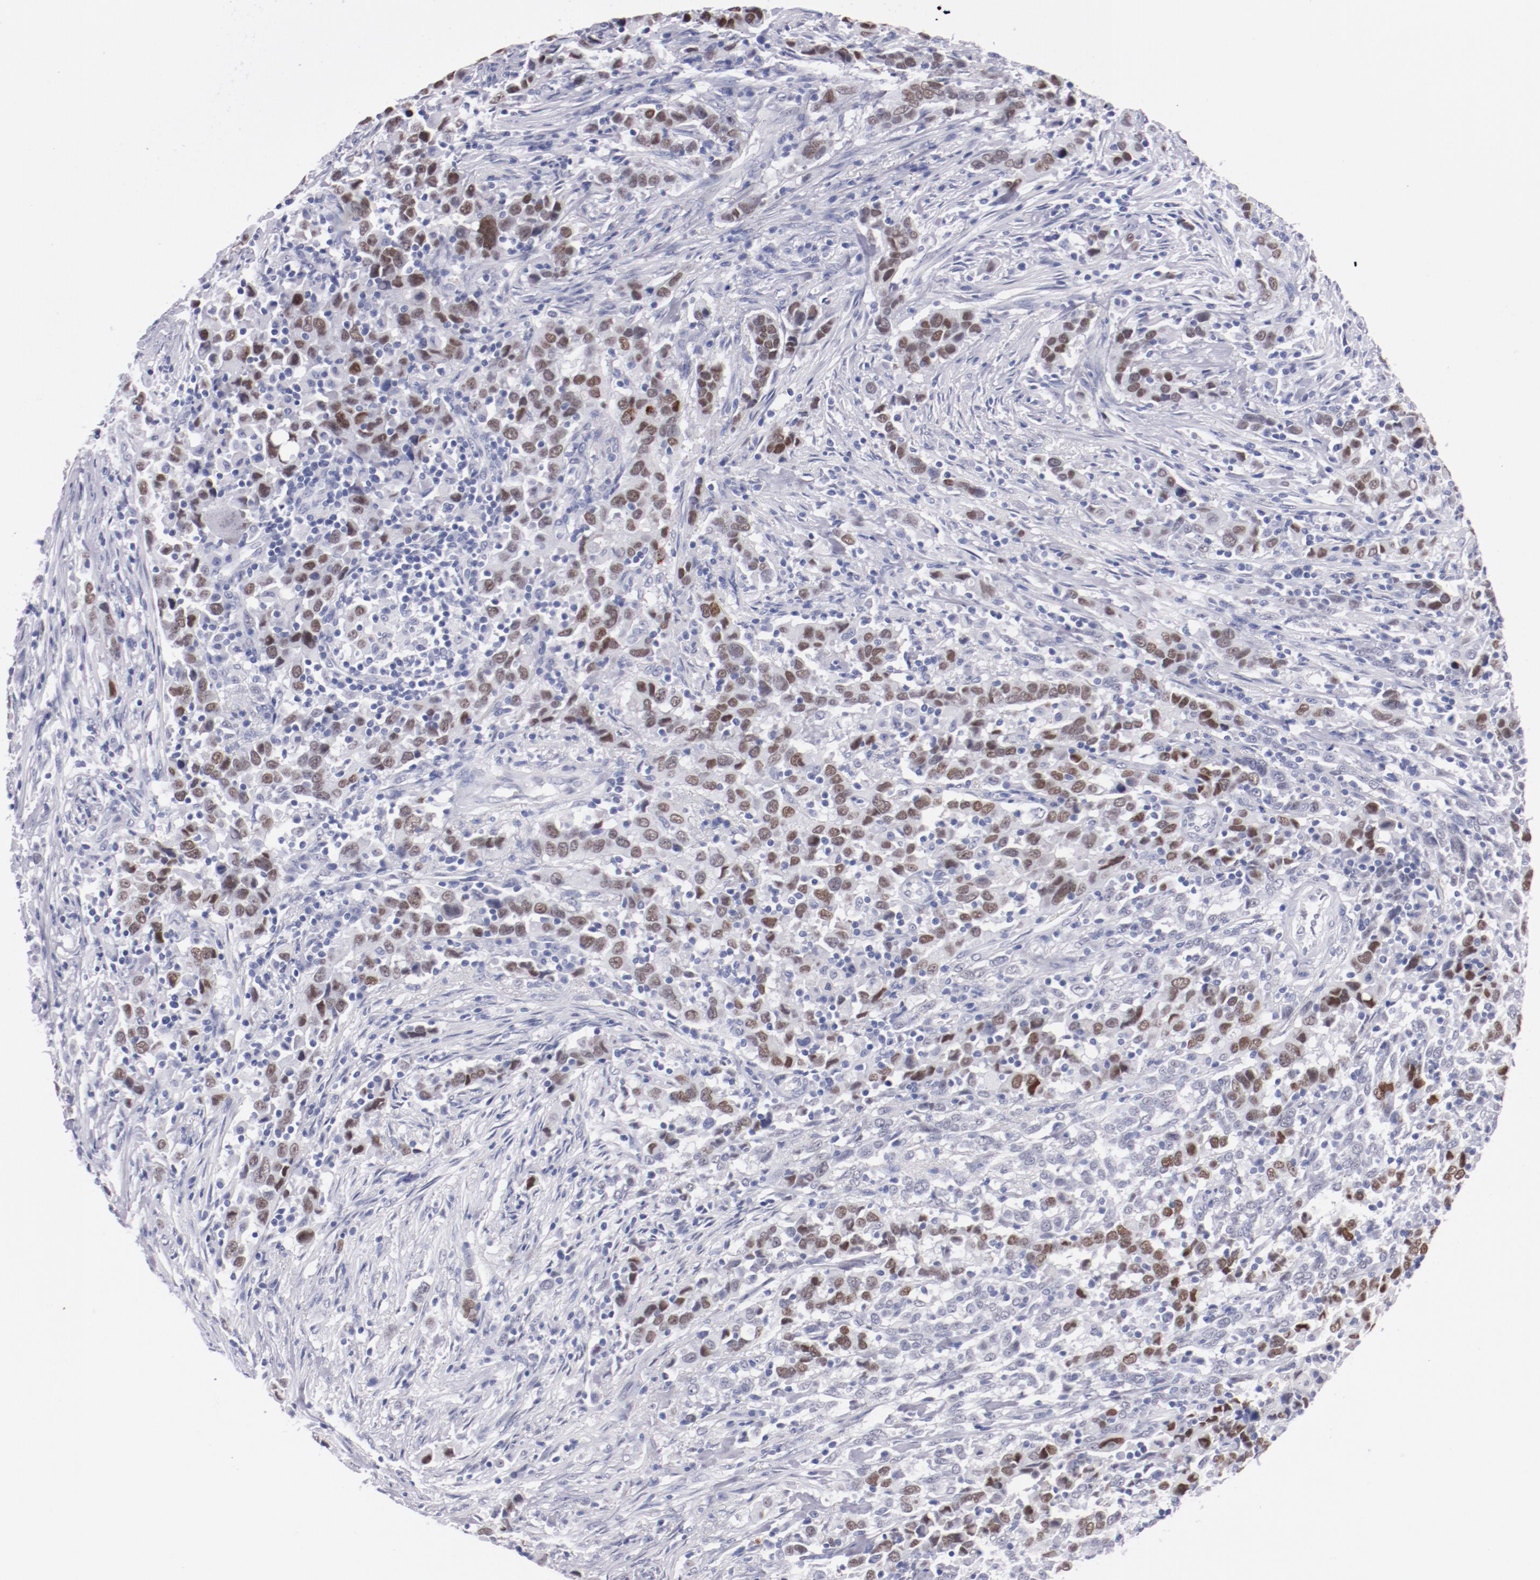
{"staining": {"intensity": "moderate", "quantity": "25%-75%", "location": "nuclear"}, "tissue": "urothelial cancer", "cell_type": "Tumor cells", "image_type": "cancer", "snomed": [{"axis": "morphology", "description": "Urothelial carcinoma, High grade"}, {"axis": "topography", "description": "Urinary bladder"}], "caption": "Urothelial cancer tissue demonstrates moderate nuclear positivity in approximately 25%-75% of tumor cells", "gene": "HNF1B", "patient": {"sex": "male", "age": 61}}